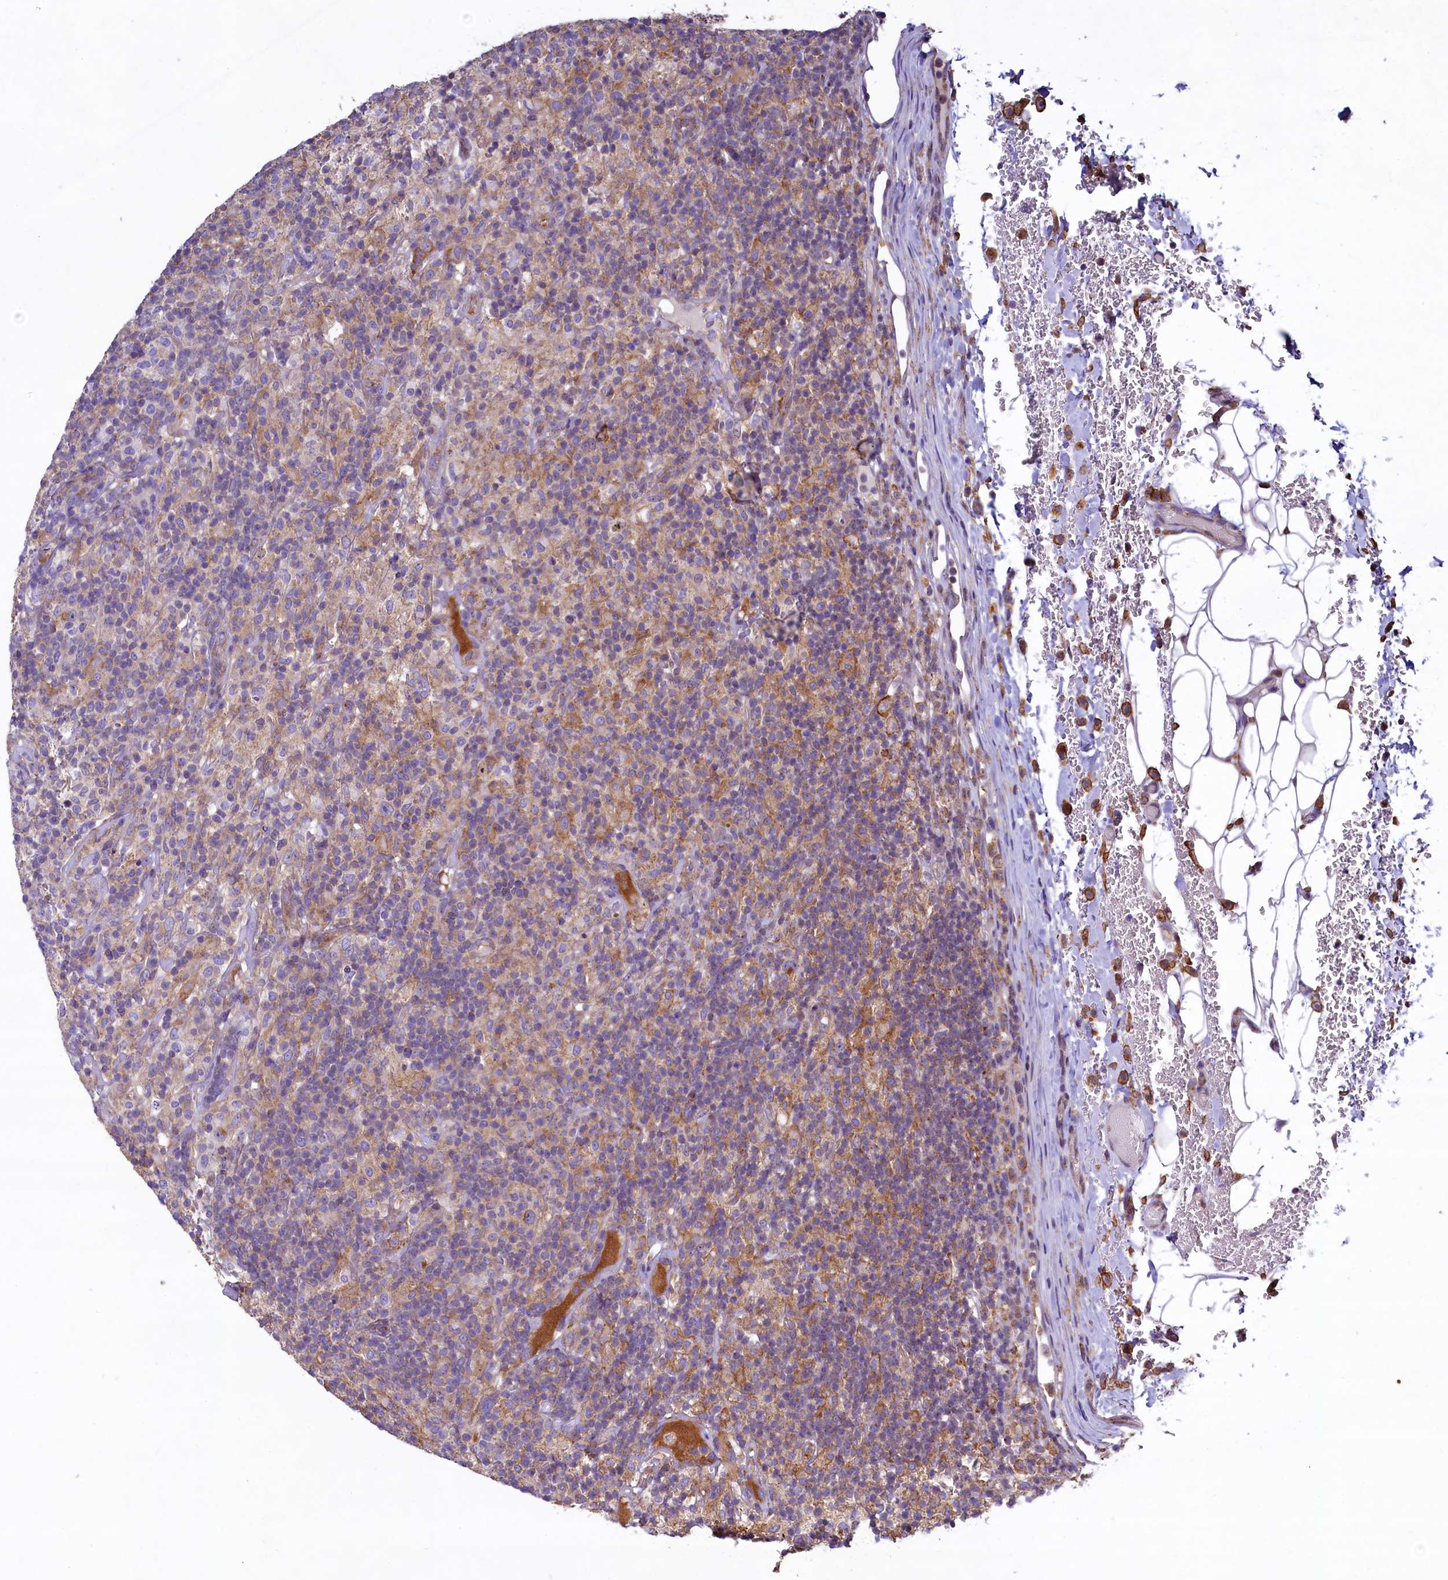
{"staining": {"intensity": "weak", "quantity": "<25%", "location": "cytoplasmic/membranous"}, "tissue": "lymphoma", "cell_type": "Tumor cells", "image_type": "cancer", "snomed": [{"axis": "morphology", "description": "Hodgkin's disease, NOS"}, {"axis": "topography", "description": "Lymph node"}], "caption": "Tumor cells are negative for brown protein staining in lymphoma.", "gene": "GPR21", "patient": {"sex": "male", "age": 70}}